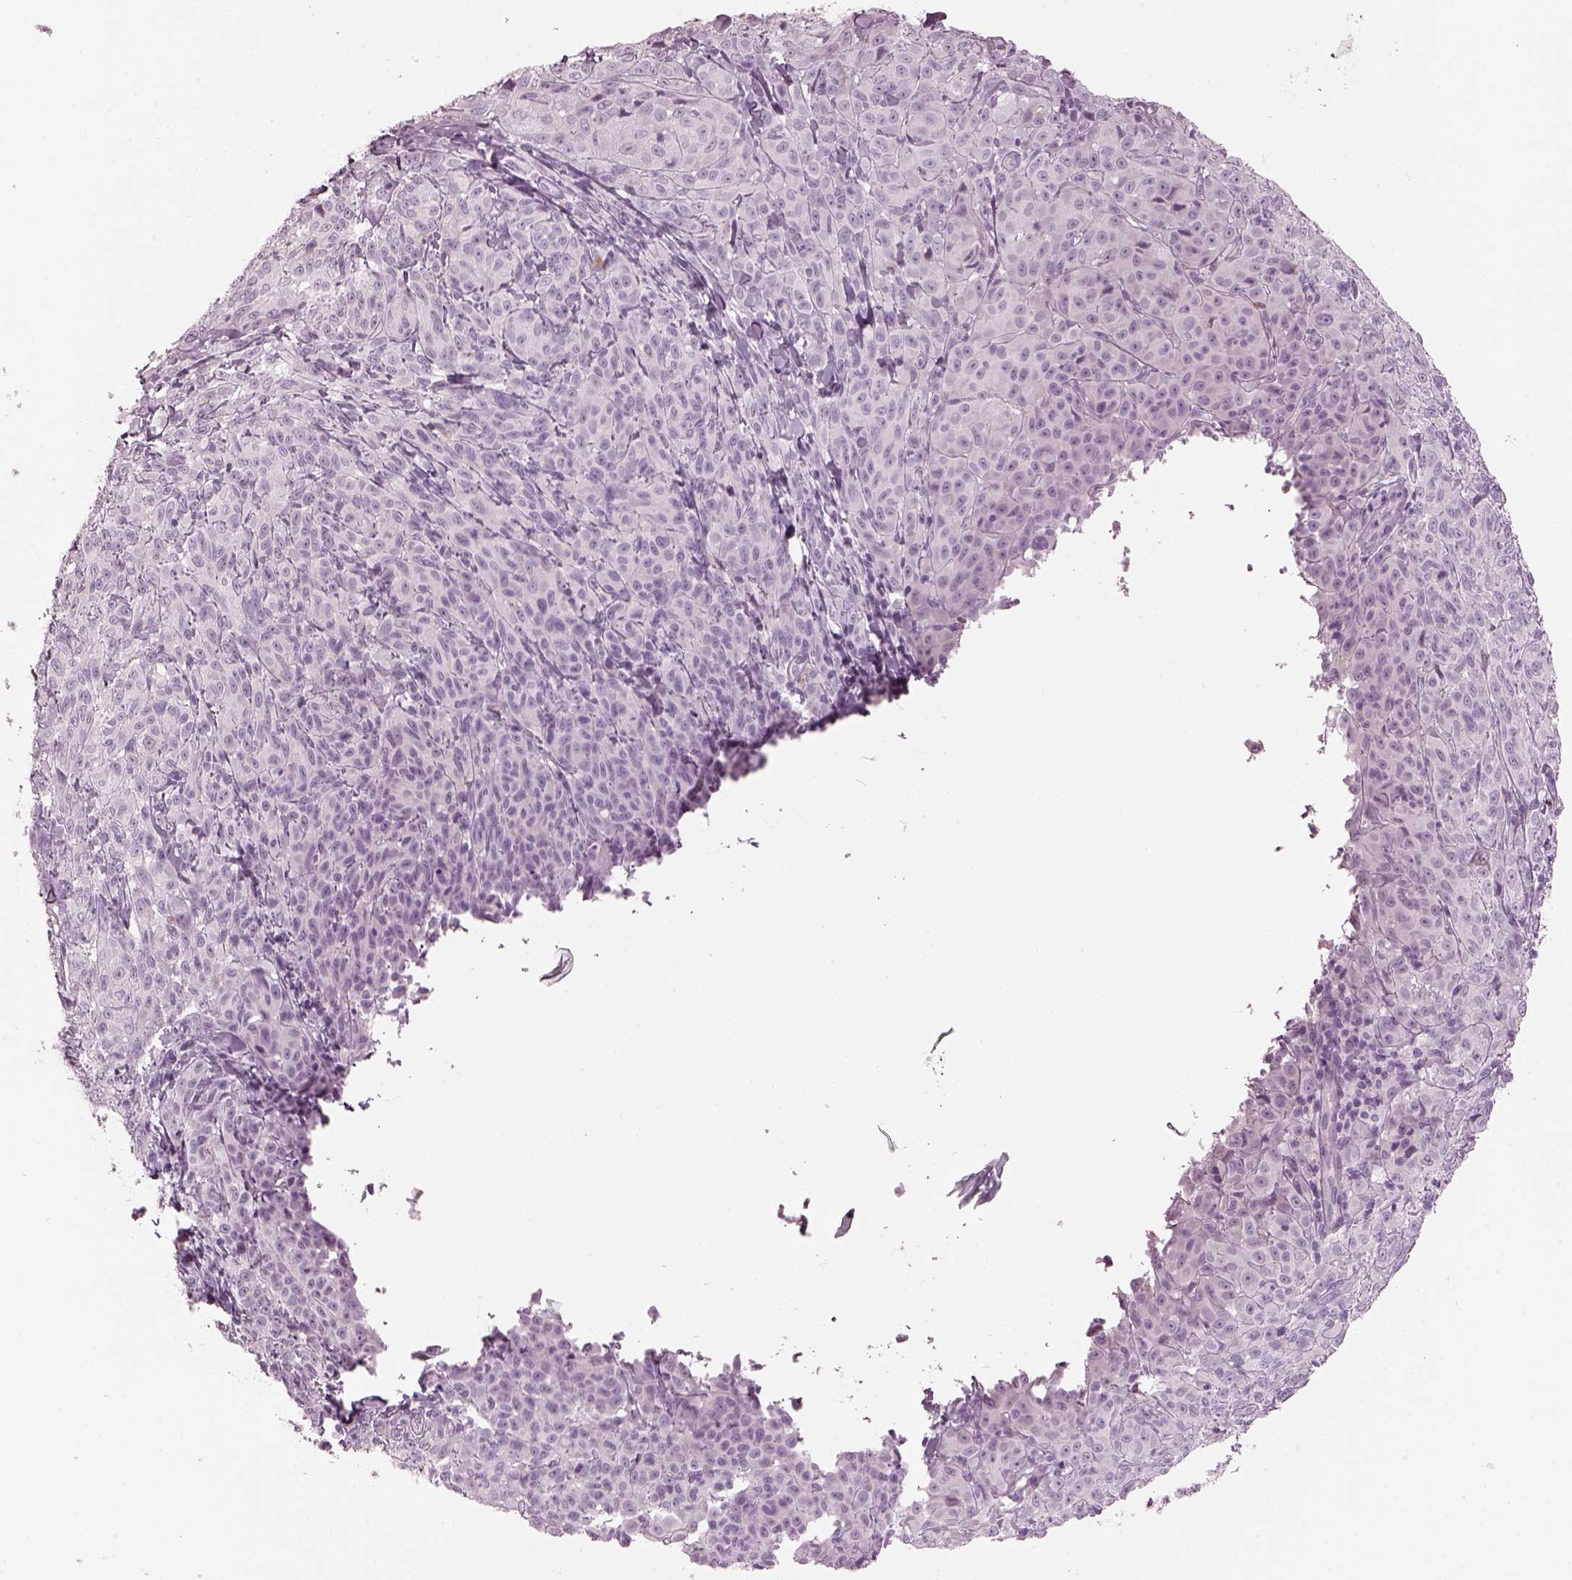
{"staining": {"intensity": "negative", "quantity": "none", "location": "none"}, "tissue": "melanoma", "cell_type": "Tumor cells", "image_type": "cancer", "snomed": [{"axis": "morphology", "description": "Malignant melanoma, NOS"}, {"axis": "topography", "description": "Skin"}], "caption": "Protein analysis of melanoma shows no significant expression in tumor cells.", "gene": "HYDIN", "patient": {"sex": "male", "age": 89}}